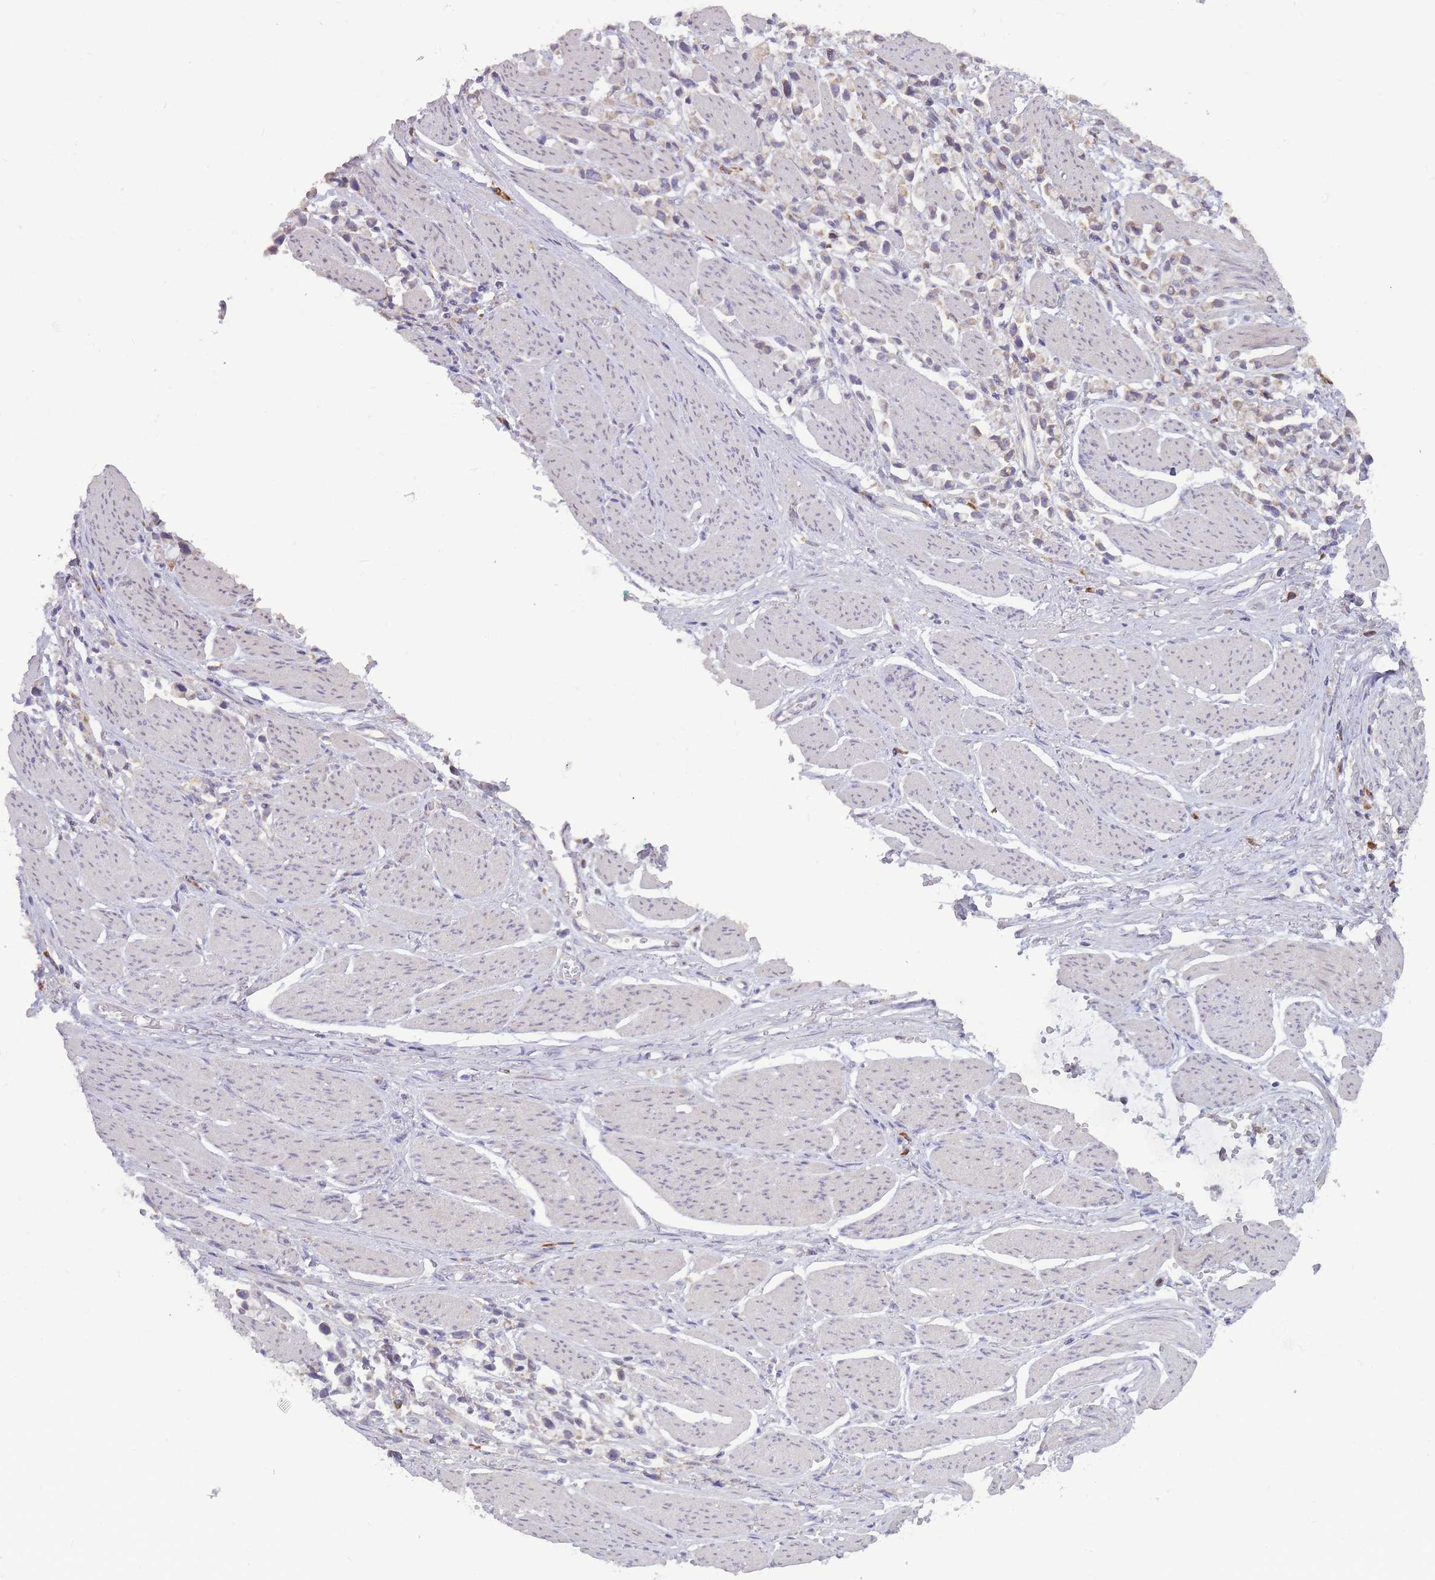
{"staining": {"intensity": "negative", "quantity": "none", "location": "none"}, "tissue": "stomach cancer", "cell_type": "Tumor cells", "image_type": "cancer", "snomed": [{"axis": "morphology", "description": "Adenocarcinoma, NOS"}, {"axis": "topography", "description": "Stomach"}], "caption": "This is a image of immunohistochemistry (IHC) staining of stomach adenocarcinoma, which shows no staining in tumor cells.", "gene": "TRAPPC5", "patient": {"sex": "female", "age": 81}}